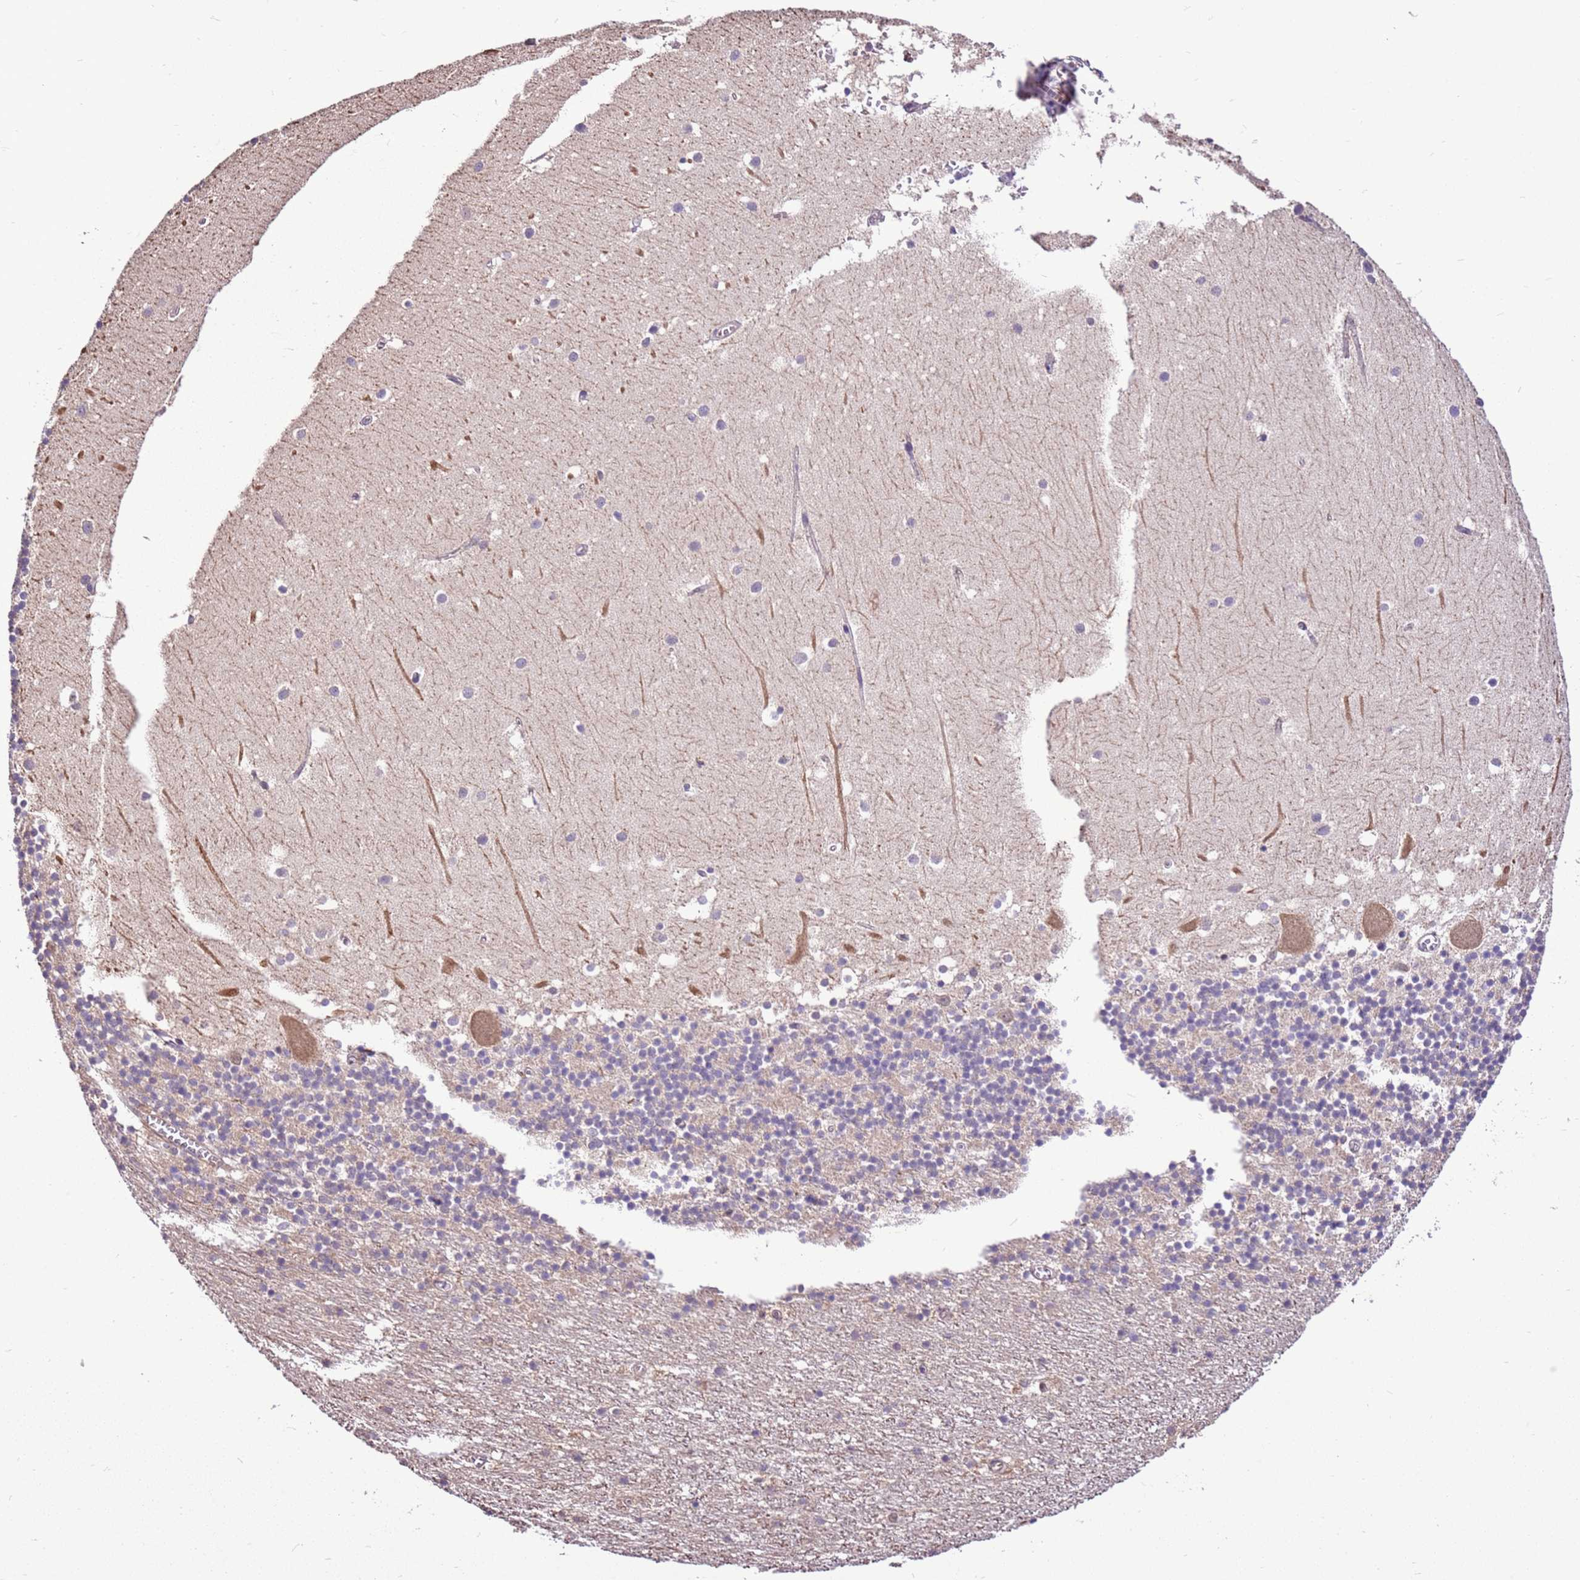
{"staining": {"intensity": "negative", "quantity": "none", "location": "none"}, "tissue": "cerebellum", "cell_type": "Cells in granular layer", "image_type": "normal", "snomed": [{"axis": "morphology", "description": "Normal tissue, NOS"}, {"axis": "topography", "description": "Cerebellum"}], "caption": "Cells in granular layer are negative for protein expression in benign human cerebellum.", "gene": "BBS5", "patient": {"sex": "male", "age": 54}}